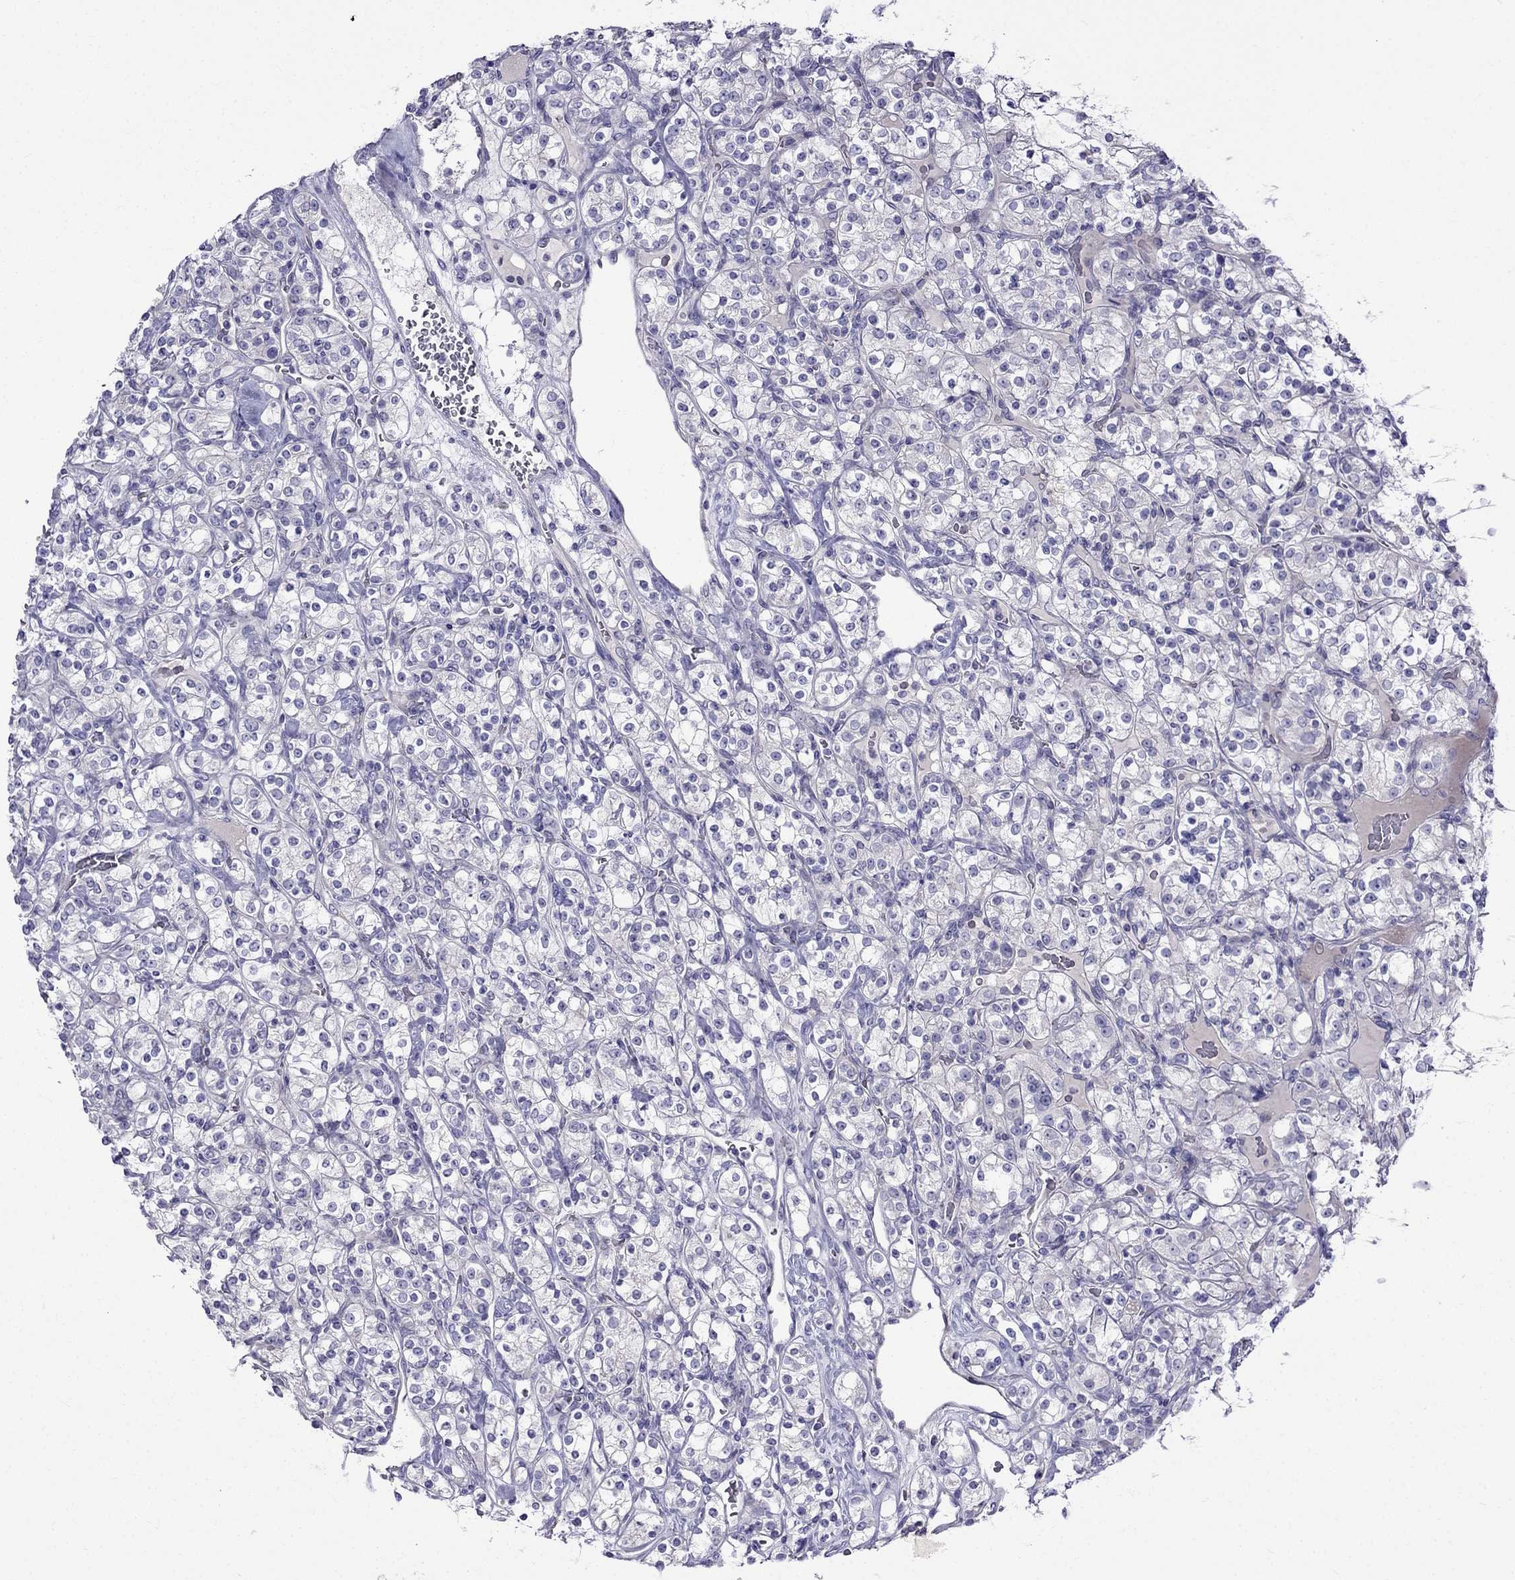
{"staining": {"intensity": "negative", "quantity": "none", "location": "none"}, "tissue": "renal cancer", "cell_type": "Tumor cells", "image_type": "cancer", "snomed": [{"axis": "morphology", "description": "Adenocarcinoma, NOS"}, {"axis": "topography", "description": "Kidney"}], "caption": "Tumor cells are negative for protein expression in human adenocarcinoma (renal).", "gene": "PATE1", "patient": {"sex": "male", "age": 77}}